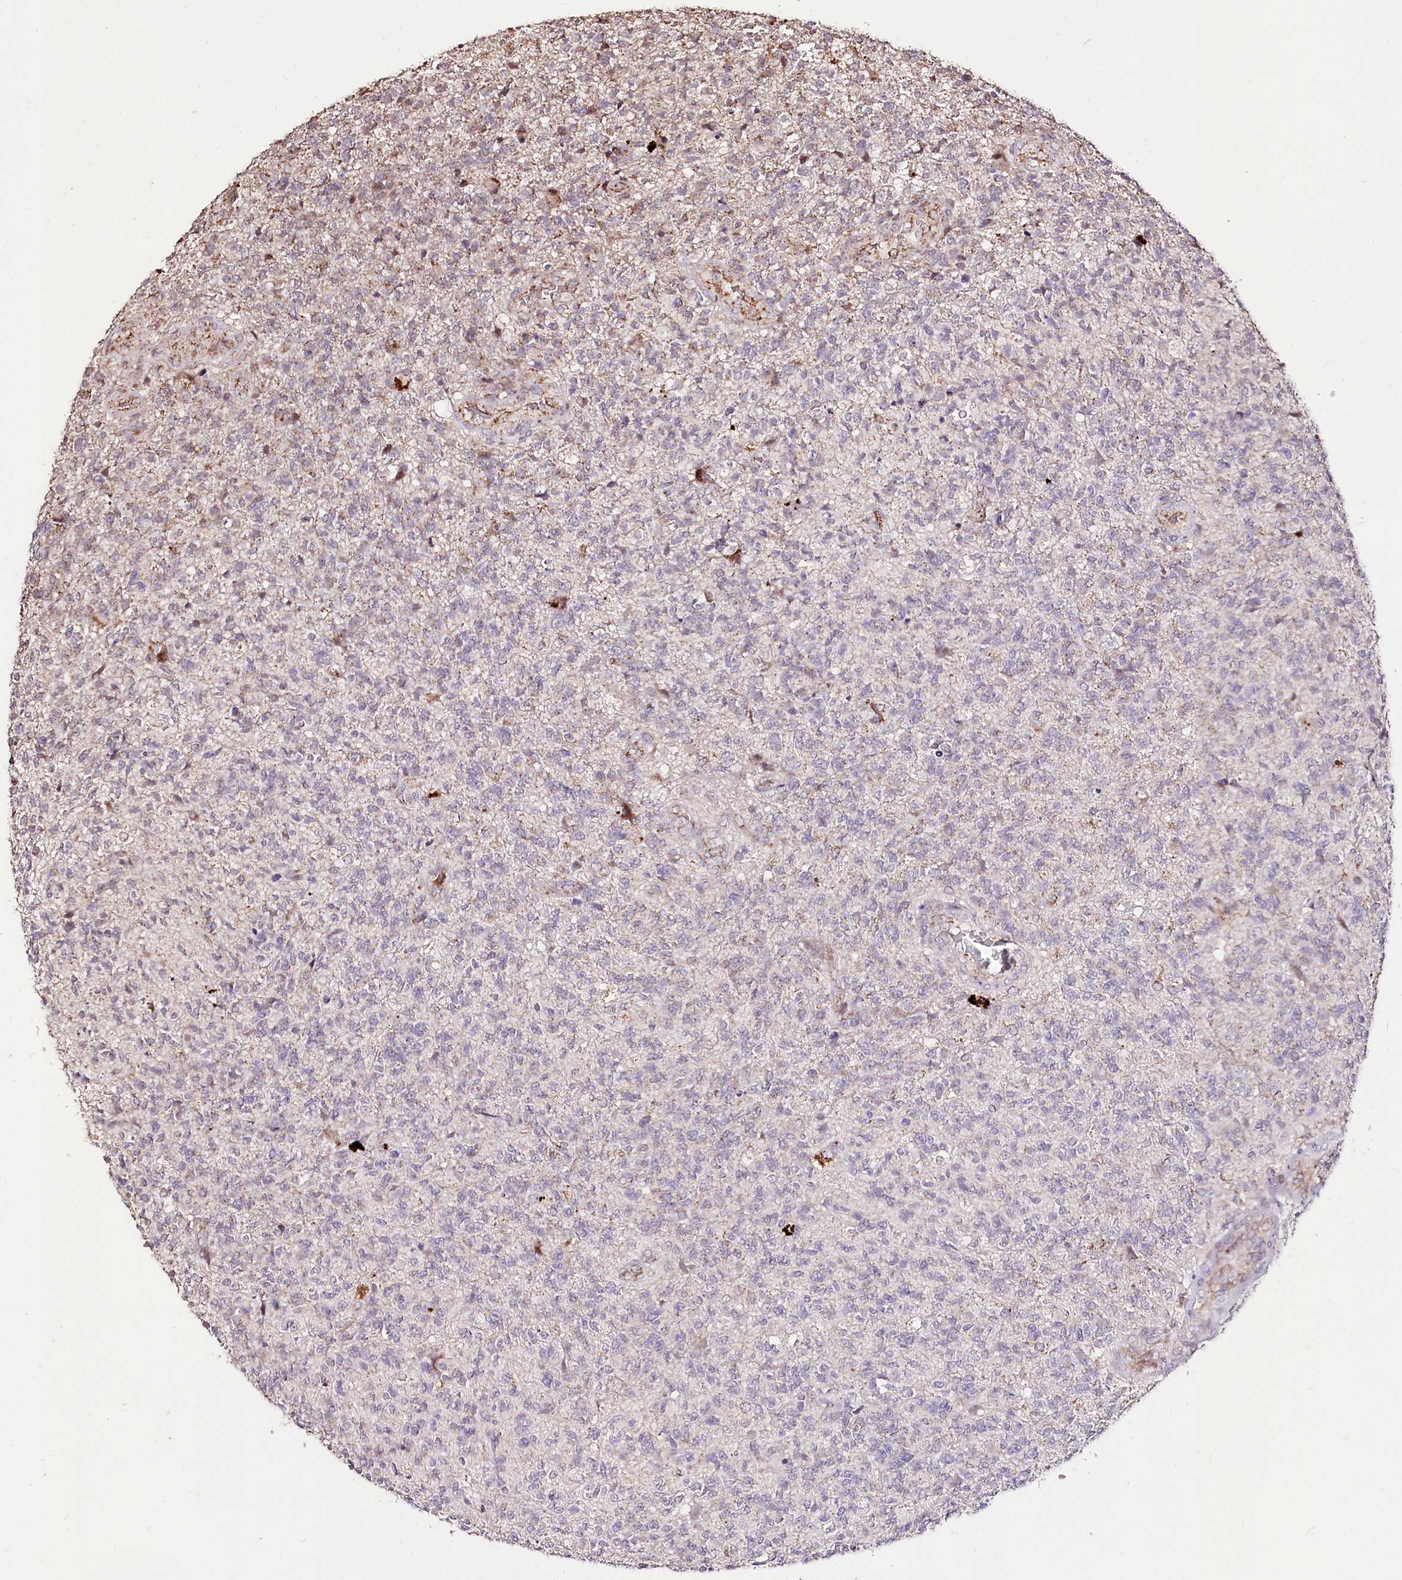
{"staining": {"intensity": "negative", "quantity": "none", "location": "none"}, "tissue": "glioma", "cell_type": "Tumor cells", "image_type": "cancer", "snomed": [{"axis": "morphology", "description": "Glioma, malignant, High grade"}, {"axis": "topography", "description": "Brain"}], "caption": "This image is of malignant glioma (high-grade) stained with immunohistochemistry to label a protein in brown with the nuclei are counter-stained blue. There is no expression in tumor cells. (Immunohistochemistry, brightfield microscopy, high magnification).", "gene": "CARD19", "patient": {"sex": "male", "age": 56}}